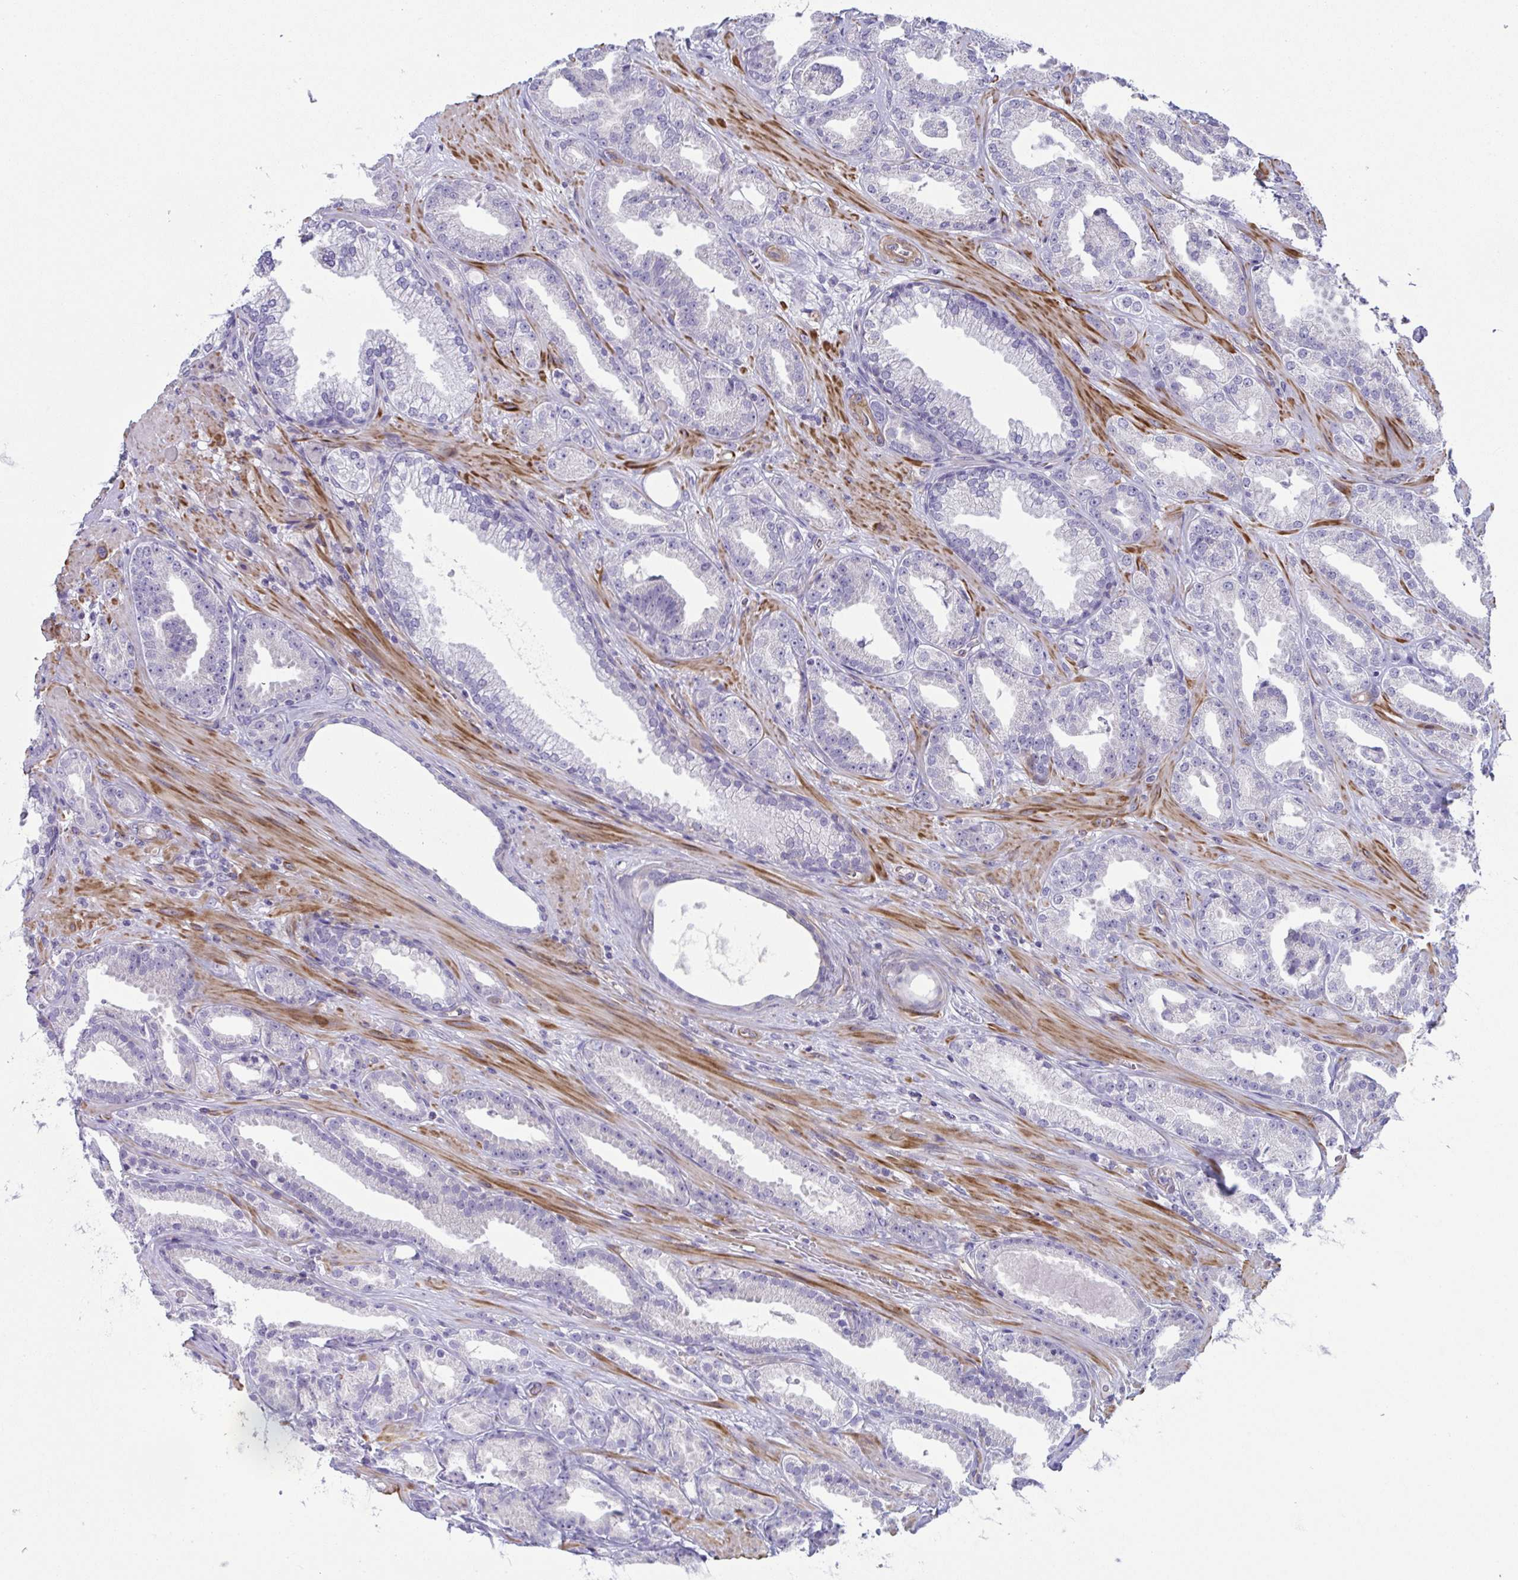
{"staining": {"intensity": "negative", "quantity": "none", "location": "none"}, "tissue": "prostate cancer", "cell_type": "Tumor cells", "image_type": "cancer", "snomed": [{"axis": "morphology", "description": "Adenocarcinoma, Low grade"}, {"axis": "topography", "description": "Prostate"}], "caption": "Tumor cells show no significant protein positivity in prostate cancer. (DAB immunohistochemistry (IHC) visualized using brightfield microscopy, high magnification).", "gene": "MYL12A", "patient": {"sex": "male", "age": 61}}